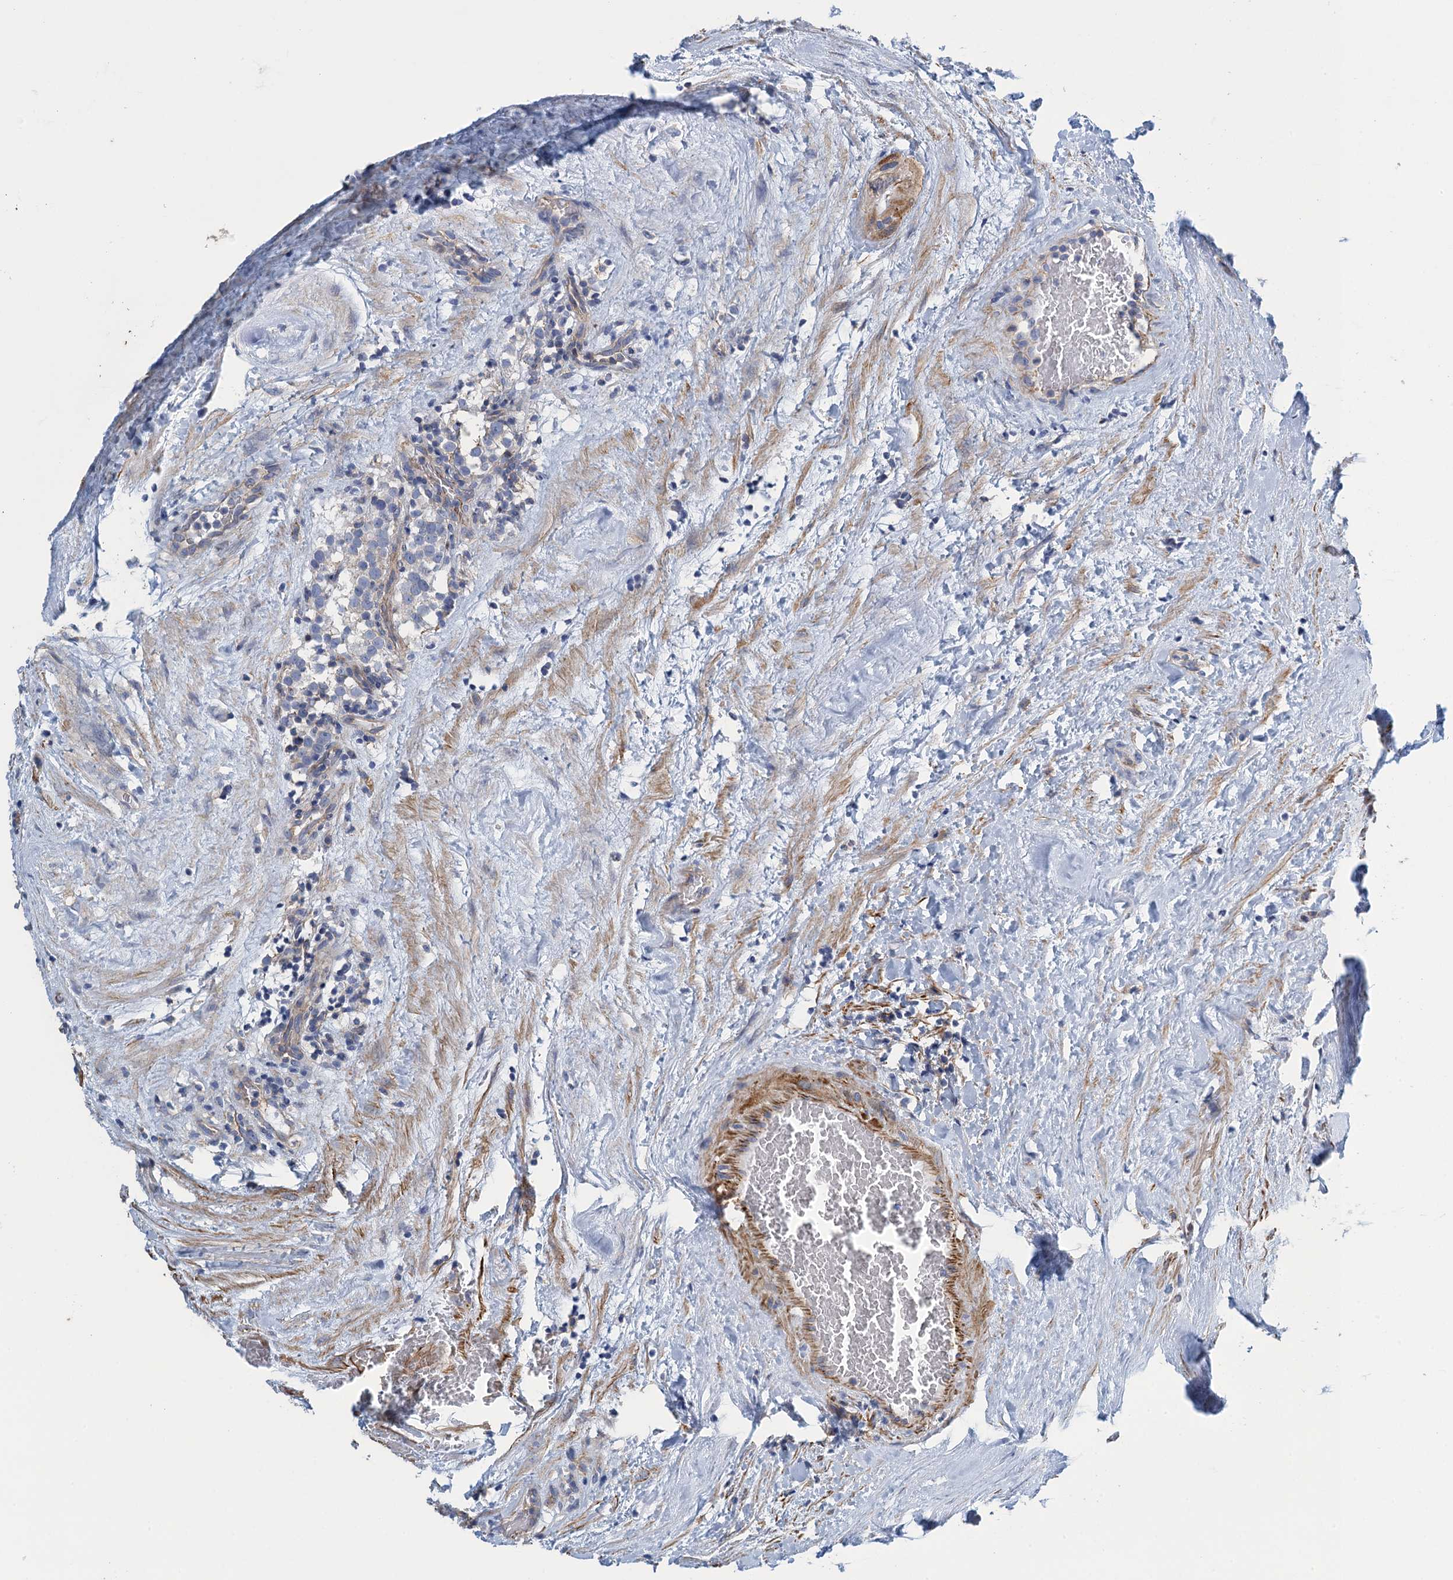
{"staining": {"intensity": "negative", "quantity": "none", "location": "none"}, "tissue": "testis cancer", "cell_type": "Tumor cells", "image_type": "cancer", "snomed": [{"axis": "morphology", "description": "Seminoma, NOS"}, {"axis": "topography", "description": "Testis"}], "caption": "Immunohistochemistry photomicrograph of testis cancer (seminoma) stained for a protein (brown), which shows no expression in tumor cells.", "gene": "PROSER2", "patient": {"sex": "male", "age": 71}}